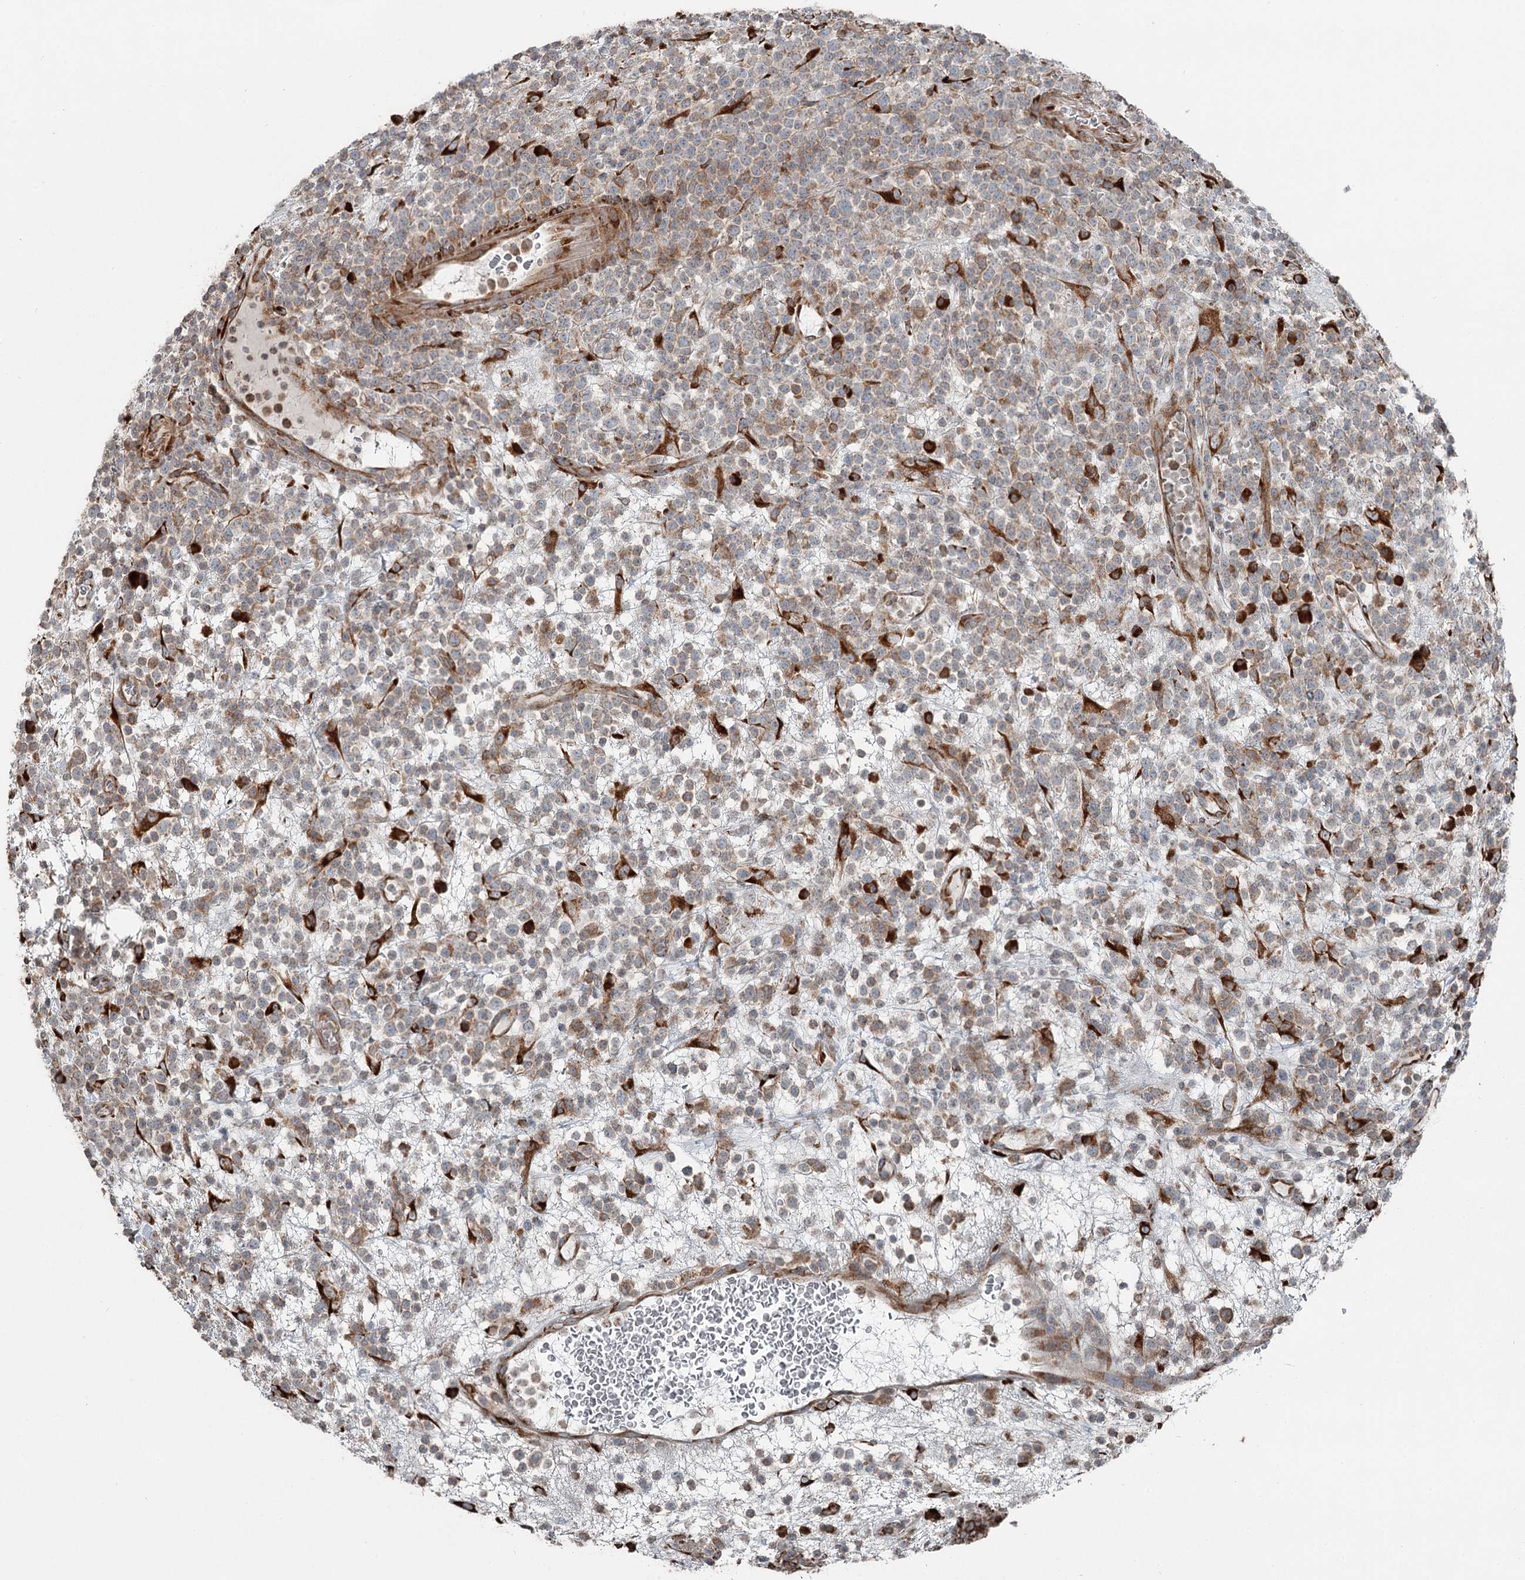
{"staining": {"intensity": "weak", "quantity": ">75%", "location": "cytoplasmic/membranous"}, "tissue": "lymphoma", "cell_type": "Tumor cells", "image_type": "cancer", "snomed": [{"axis": "morphology", "description": "Malignant lymphoma, non-Hodgkin's type, High grade"}, {"axis": "topography", "description": "Colon"}], "caption": "Protein analysis of high-grade malignant lymphoma, non-Hodgkin's type tissue displays weak cytoplasmic/membranous staining in about >75% of tumor cells. The staining was performed using DAB, with brown indicating positive protein expression. Nuclei are stained blue with hematoxylin.", "gene": "RASSF8", "patient": {"sex": "female", "age": 53}}